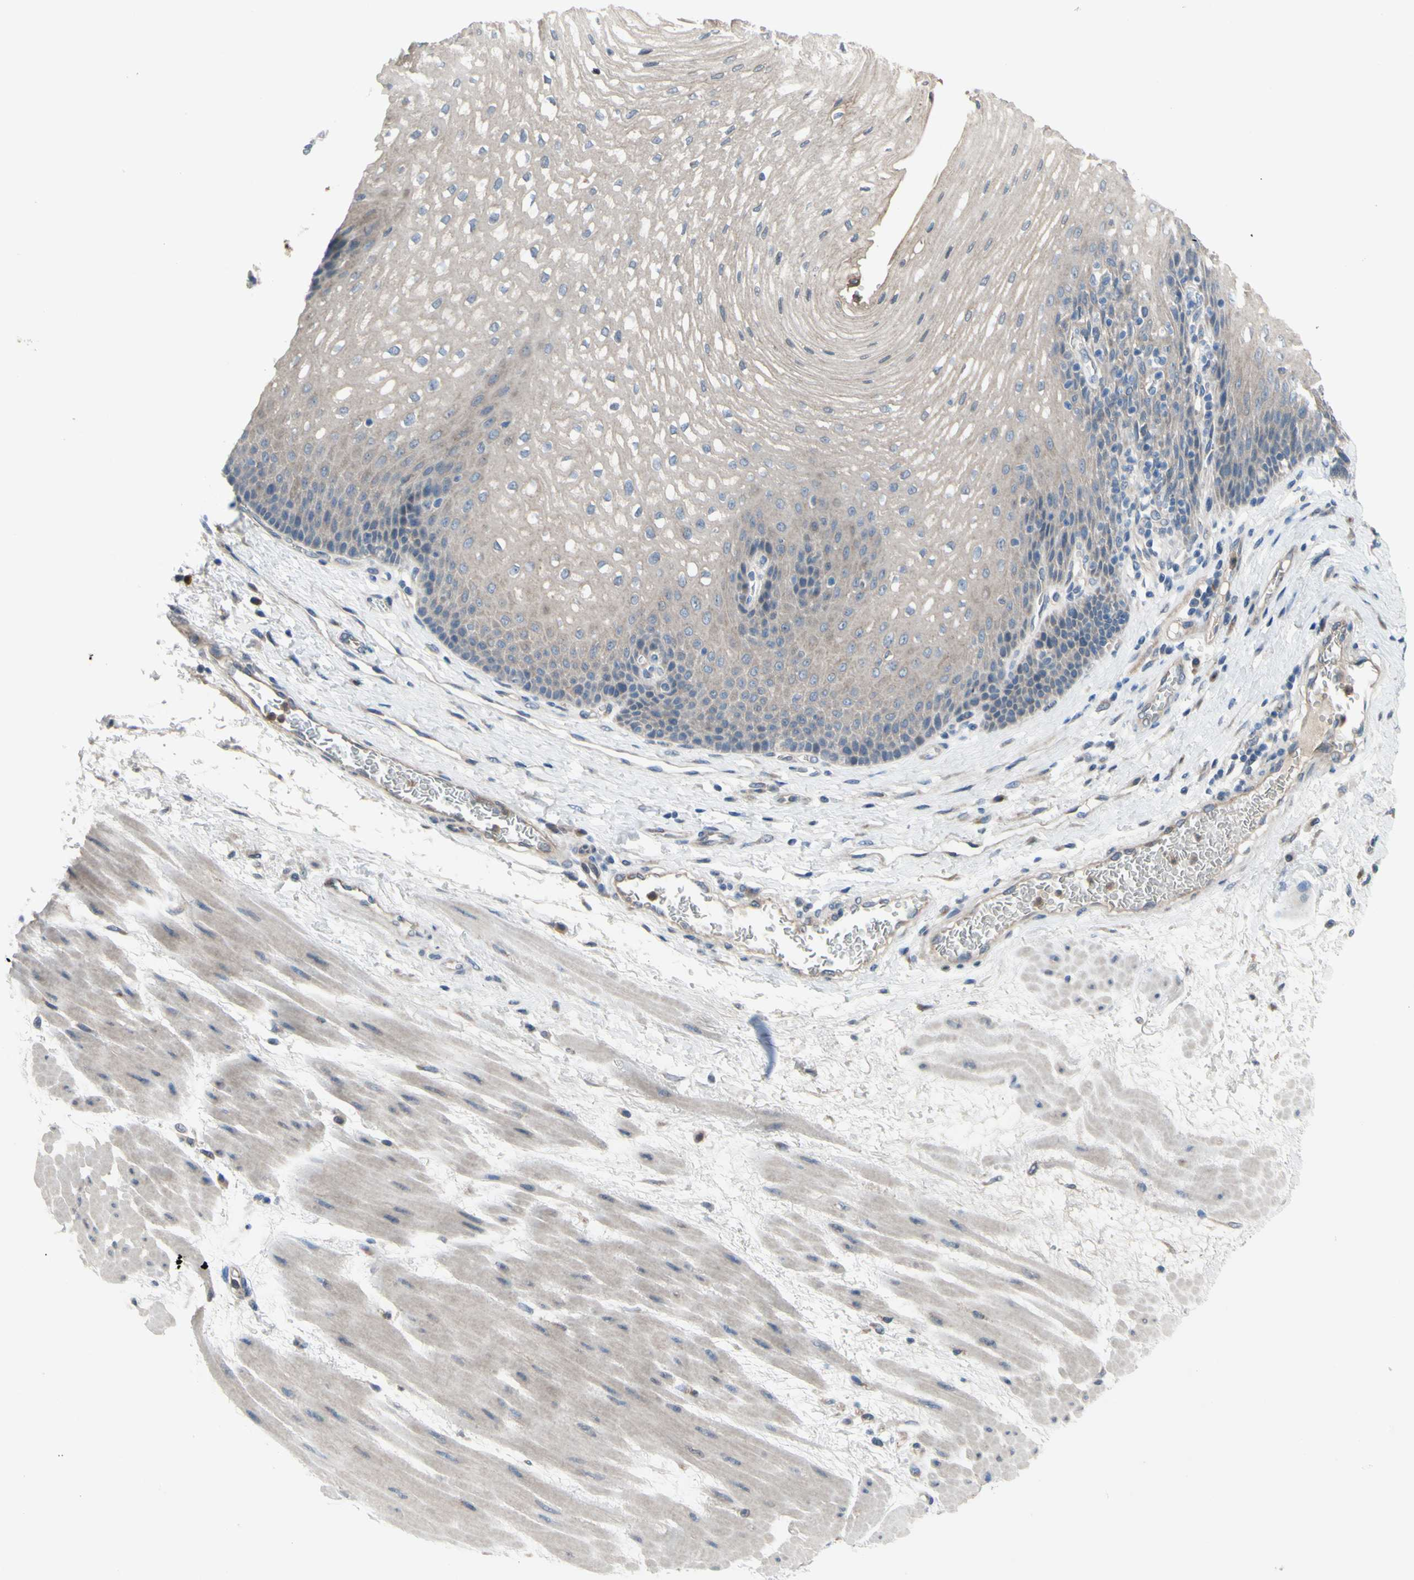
{"staining": {"intensity": "weak", "quantity": ">75%", "location": "cytoplasmic/membranous"}, "tissue": "esophagus", "cell_type": "Squamous epithelial cells", "image_type": "normal", "snomed": [{"axis": "morphology", "description": "Normal tissue, NOS"}, {"axis": "topography", "description": "Esophagus"}], "caption": "Immunohistochemistry (IHC) (DAB (3,3'-diaminobenzidine)) staining of unremarkable esophagus reveals weak cytoplasmic/membranous protein staining in about >75% of squamous epithelial cells. Immunohistochemistry stains the protein of interest in brown and the nuclei are stained blue.", "gene": "GRAMD2B", "patient": {"sex": "male", "age": 48}}